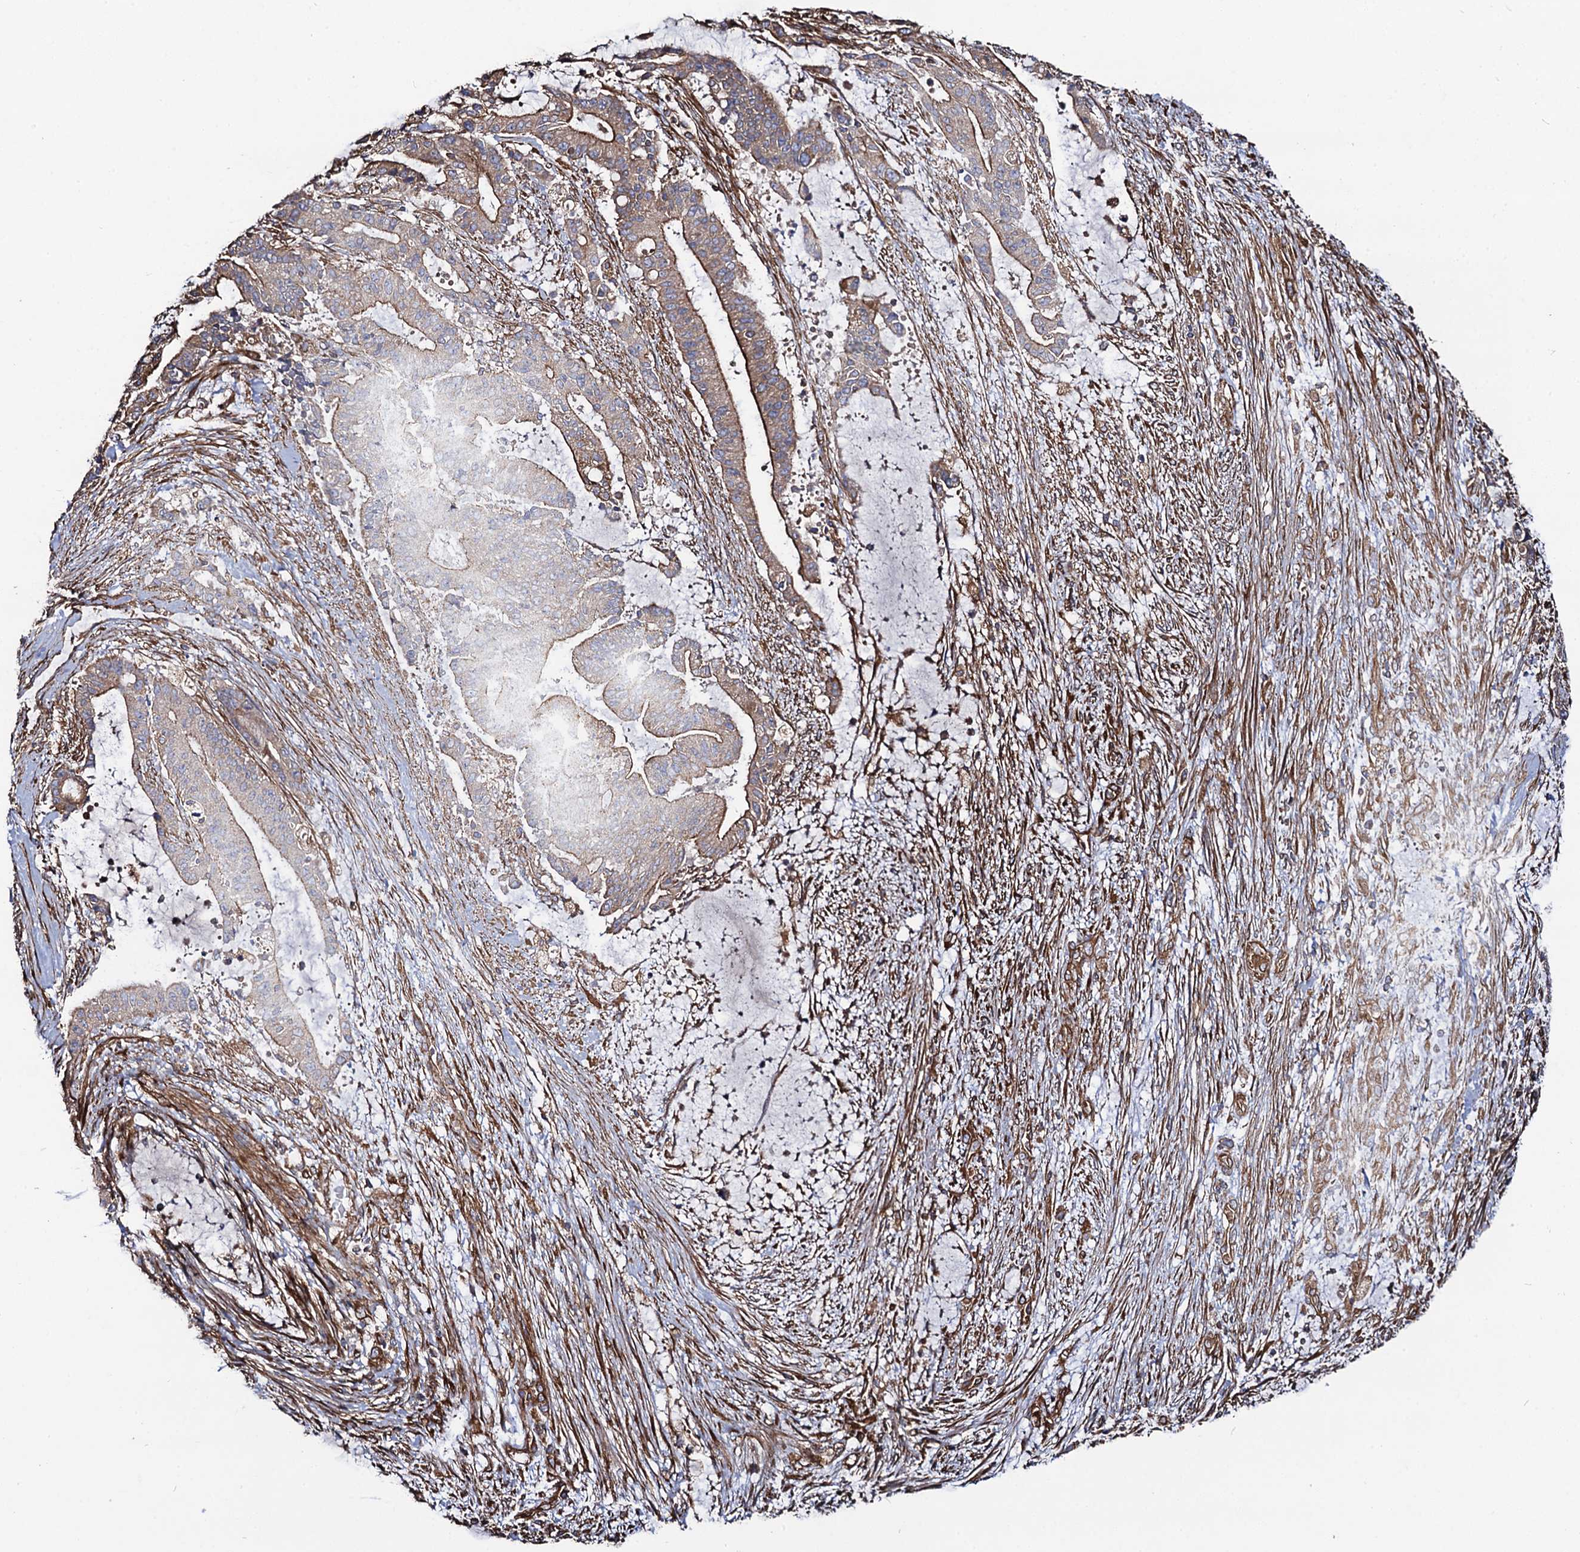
{"staining": {"intensity": "strong", "quantity": ">75%", "location": "cytoplasmic/membranous"}, "tissue": "liver cancer", "cell_type": "Tumor cells", "image_type": "cancer", "snomed": [{"axis": "morphology", "description": "Normal tissue, NOS"}, {"axis": "morphology", "description": "Cholangiocarcinoma"}, {"axis": "topography", "description": "Liver"}, {"axis": "topography", "description": "Peripheral nerve tissue"}], "caption": "Human liver cholangiocarcinoma stained for a protein (brown) displays strong cytoplasmic/membranous positive staining in approximately >75% of tumor cells.", "gene": "CIP2A", "patient": {"sex": "female", "age": 73}}